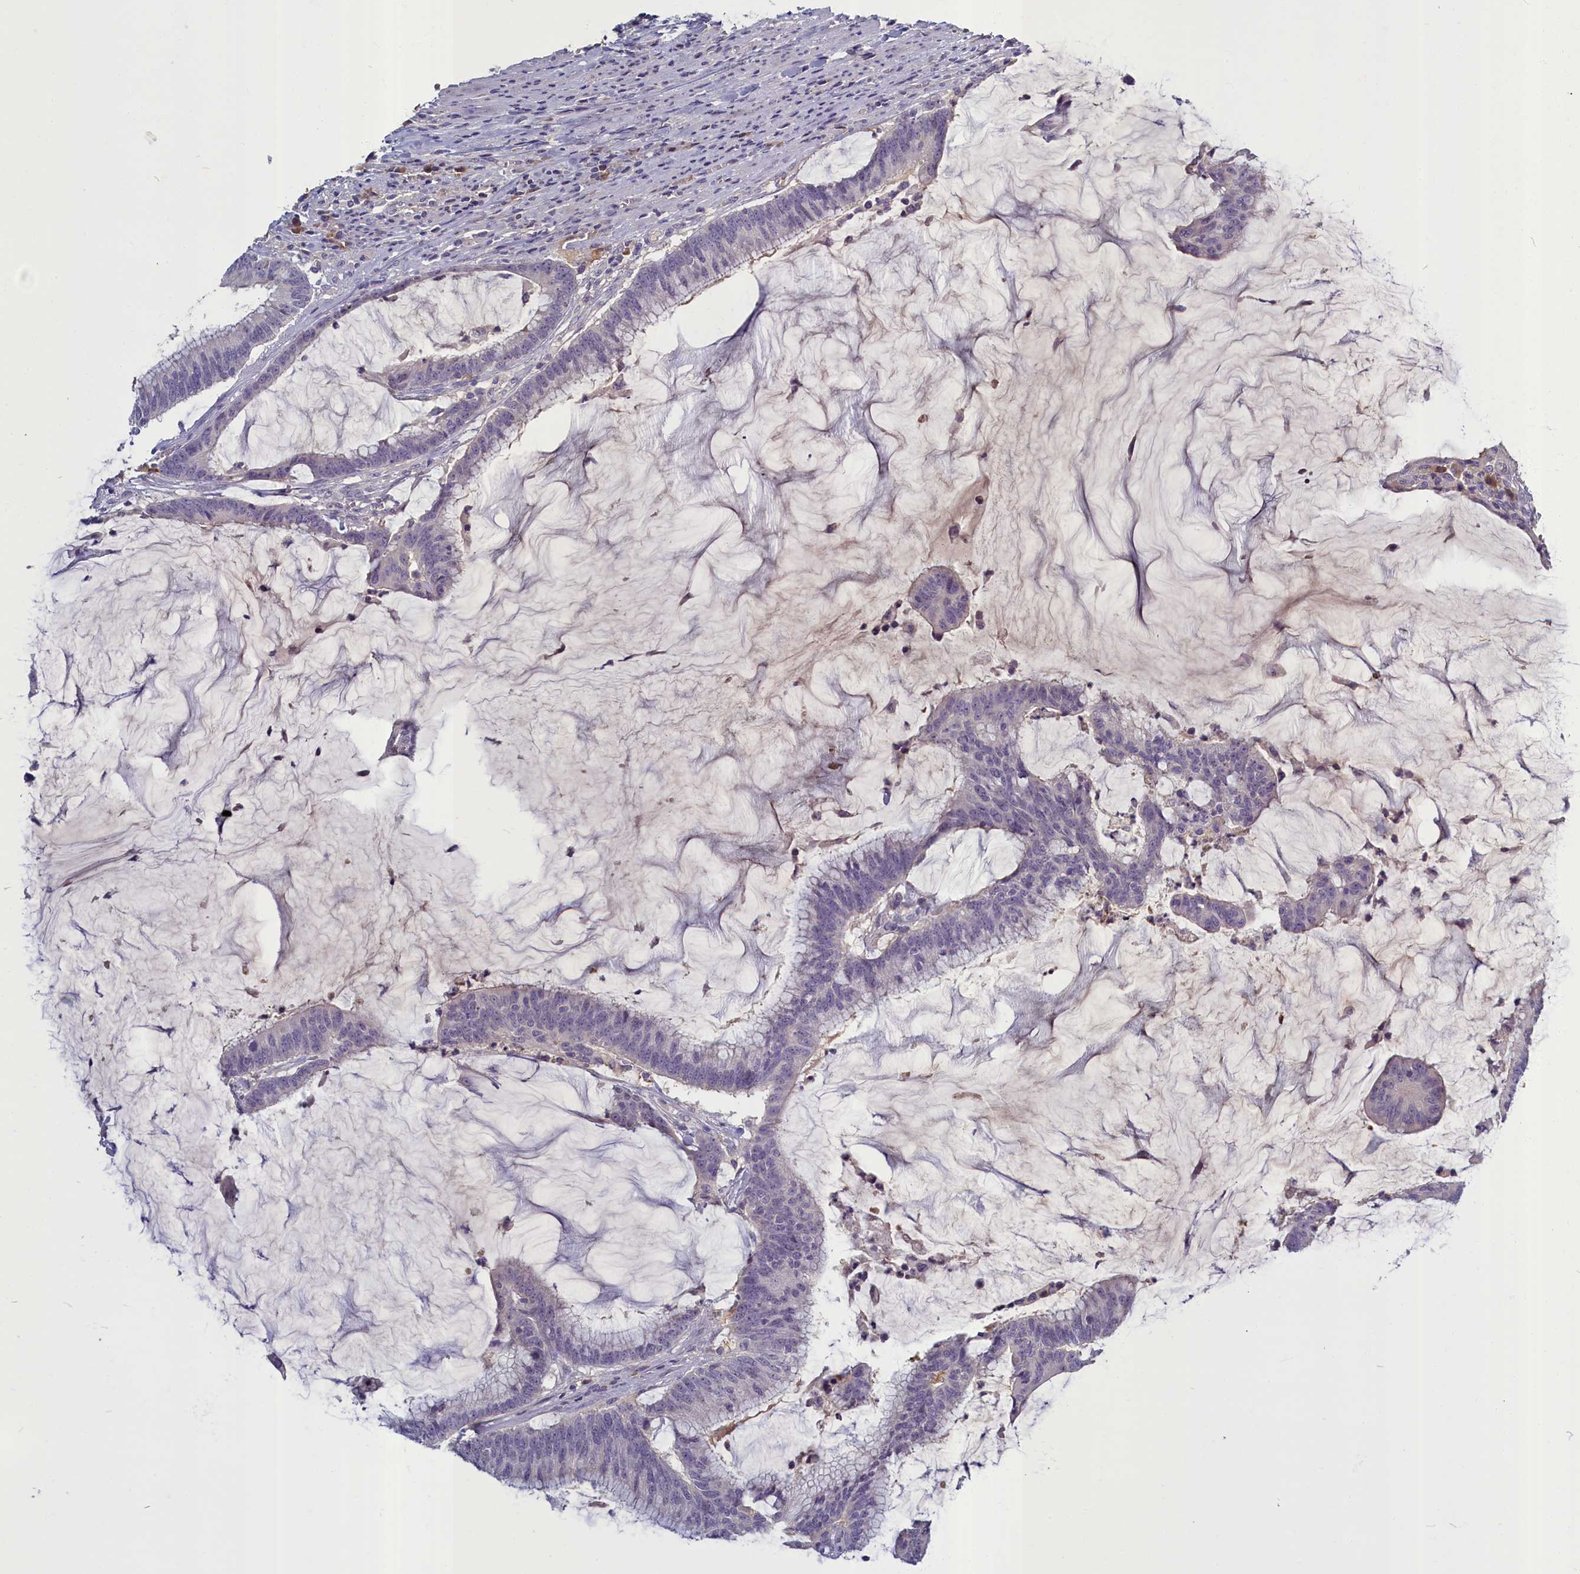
{"staining": {"intensity": "negative", "quantity": "none", "location": "none"}, "tissue": "colorectal cancer", "cell_type": "Tumor cells", "image_type": "cancer", "snomed": [{"axis": "morphology", "description": "Adenocarcinoma, NOS"}, {"axis": "topography", "description": "Rectum"}], "caption": "Immunohistochemistry (IHC) photomicrograph of human colorectal cancer (adenocarcinoma) stained for a protein (brown), which exhibits no expression in tumor cells.", "gene": "SV2C", "patient": {"sex": "female", "age": 77}}